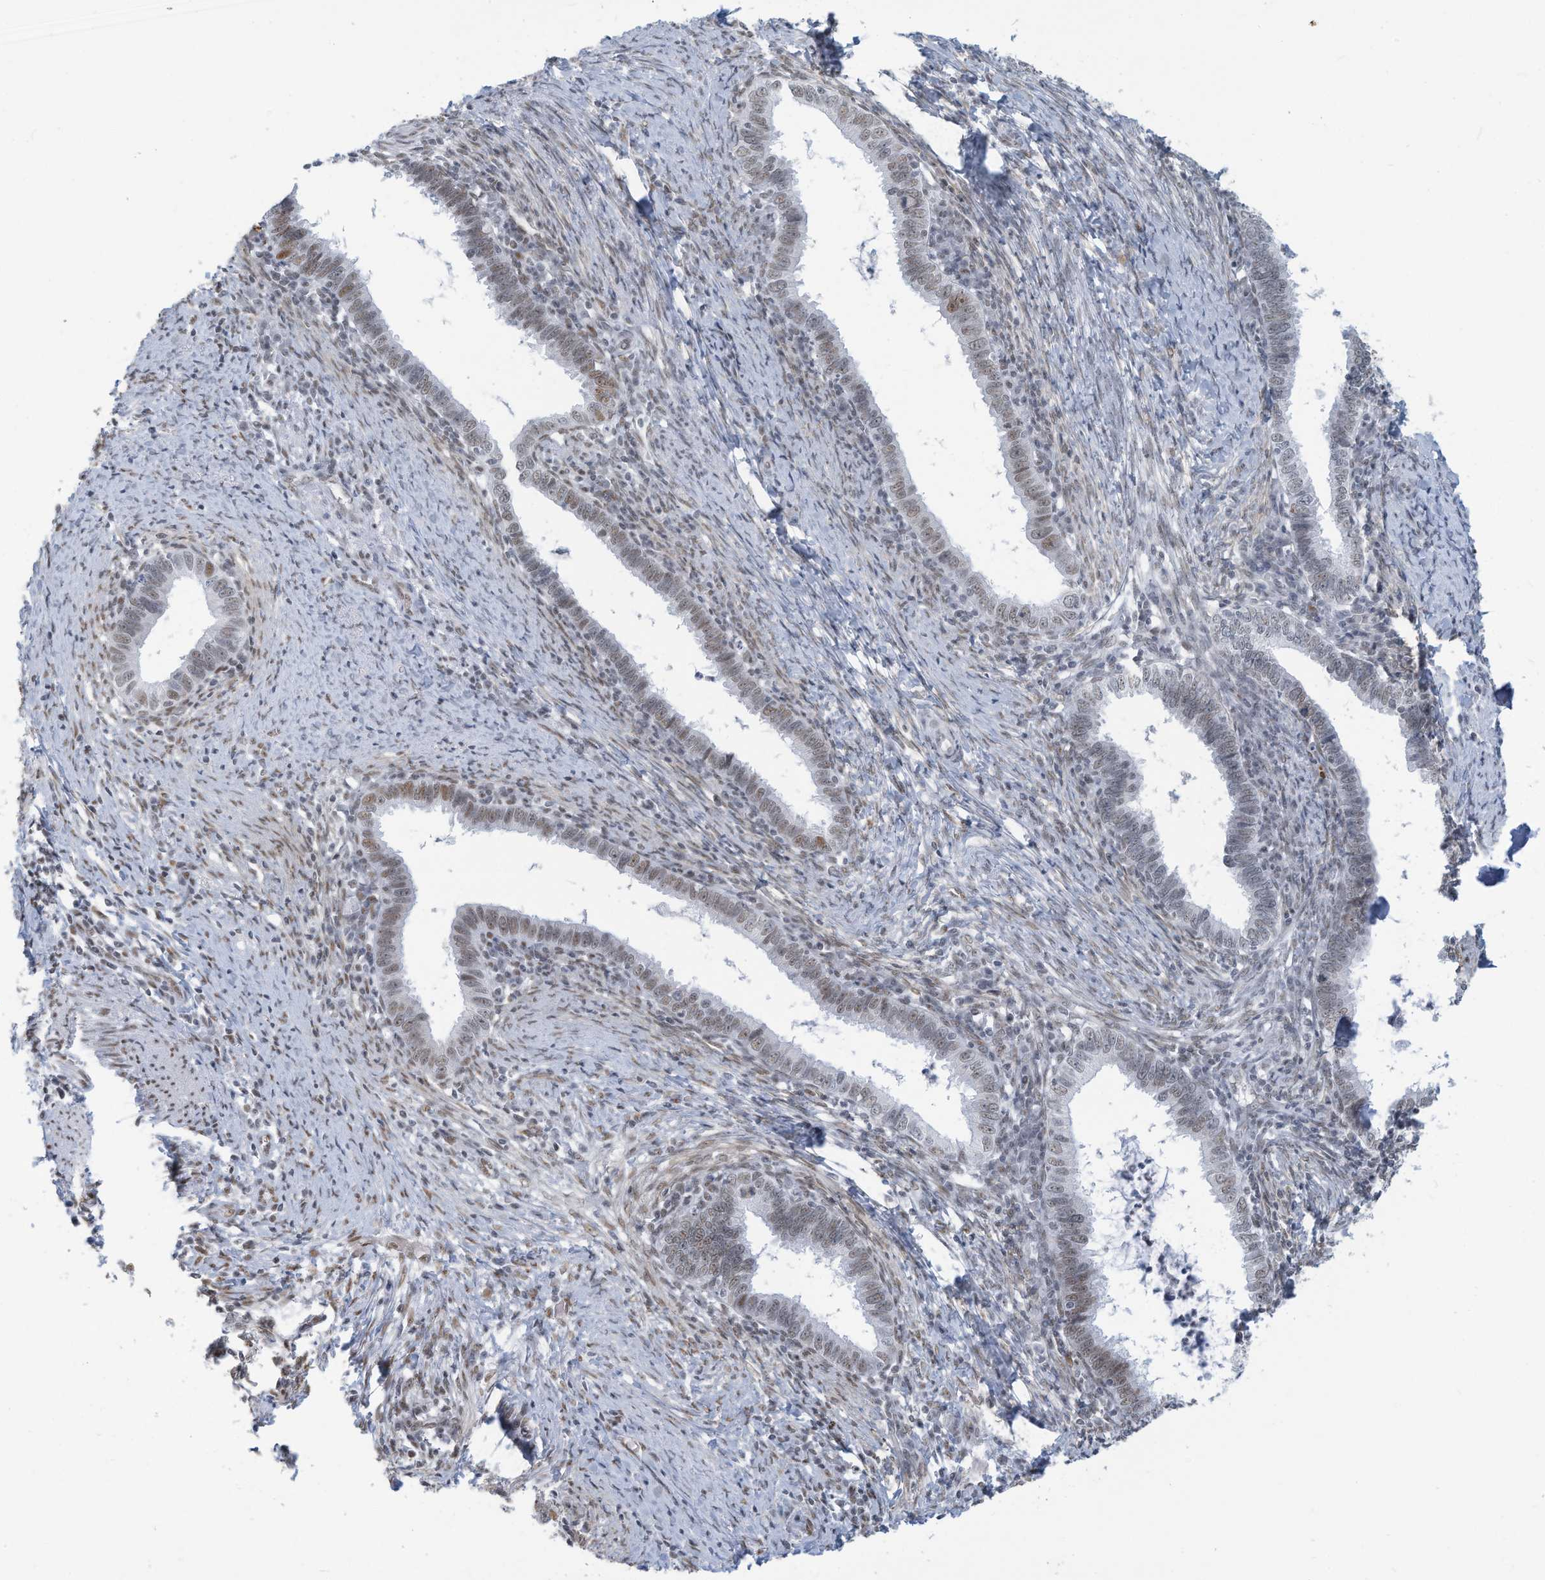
{"staining": {"intensity": "moderate", "quantity": "25%-75%", "location": "nuclear"}, "tissue": "cervical cancer", "cell_type": "Tumor cells", "image_type": "cancer", "snomed": [{"axis": "morphology", "description": "Adenocarcinoma, NOS"}, {"axis": "topography", "description": "Cervix"}], "caption": "A micrograph of human cervical cancer (adenocarcinoma) stained for a protein displays moderate nuclear brown staining in tumor cells.", "gene": "SARNP", "patient": {"sex": "female", "age": 36}}